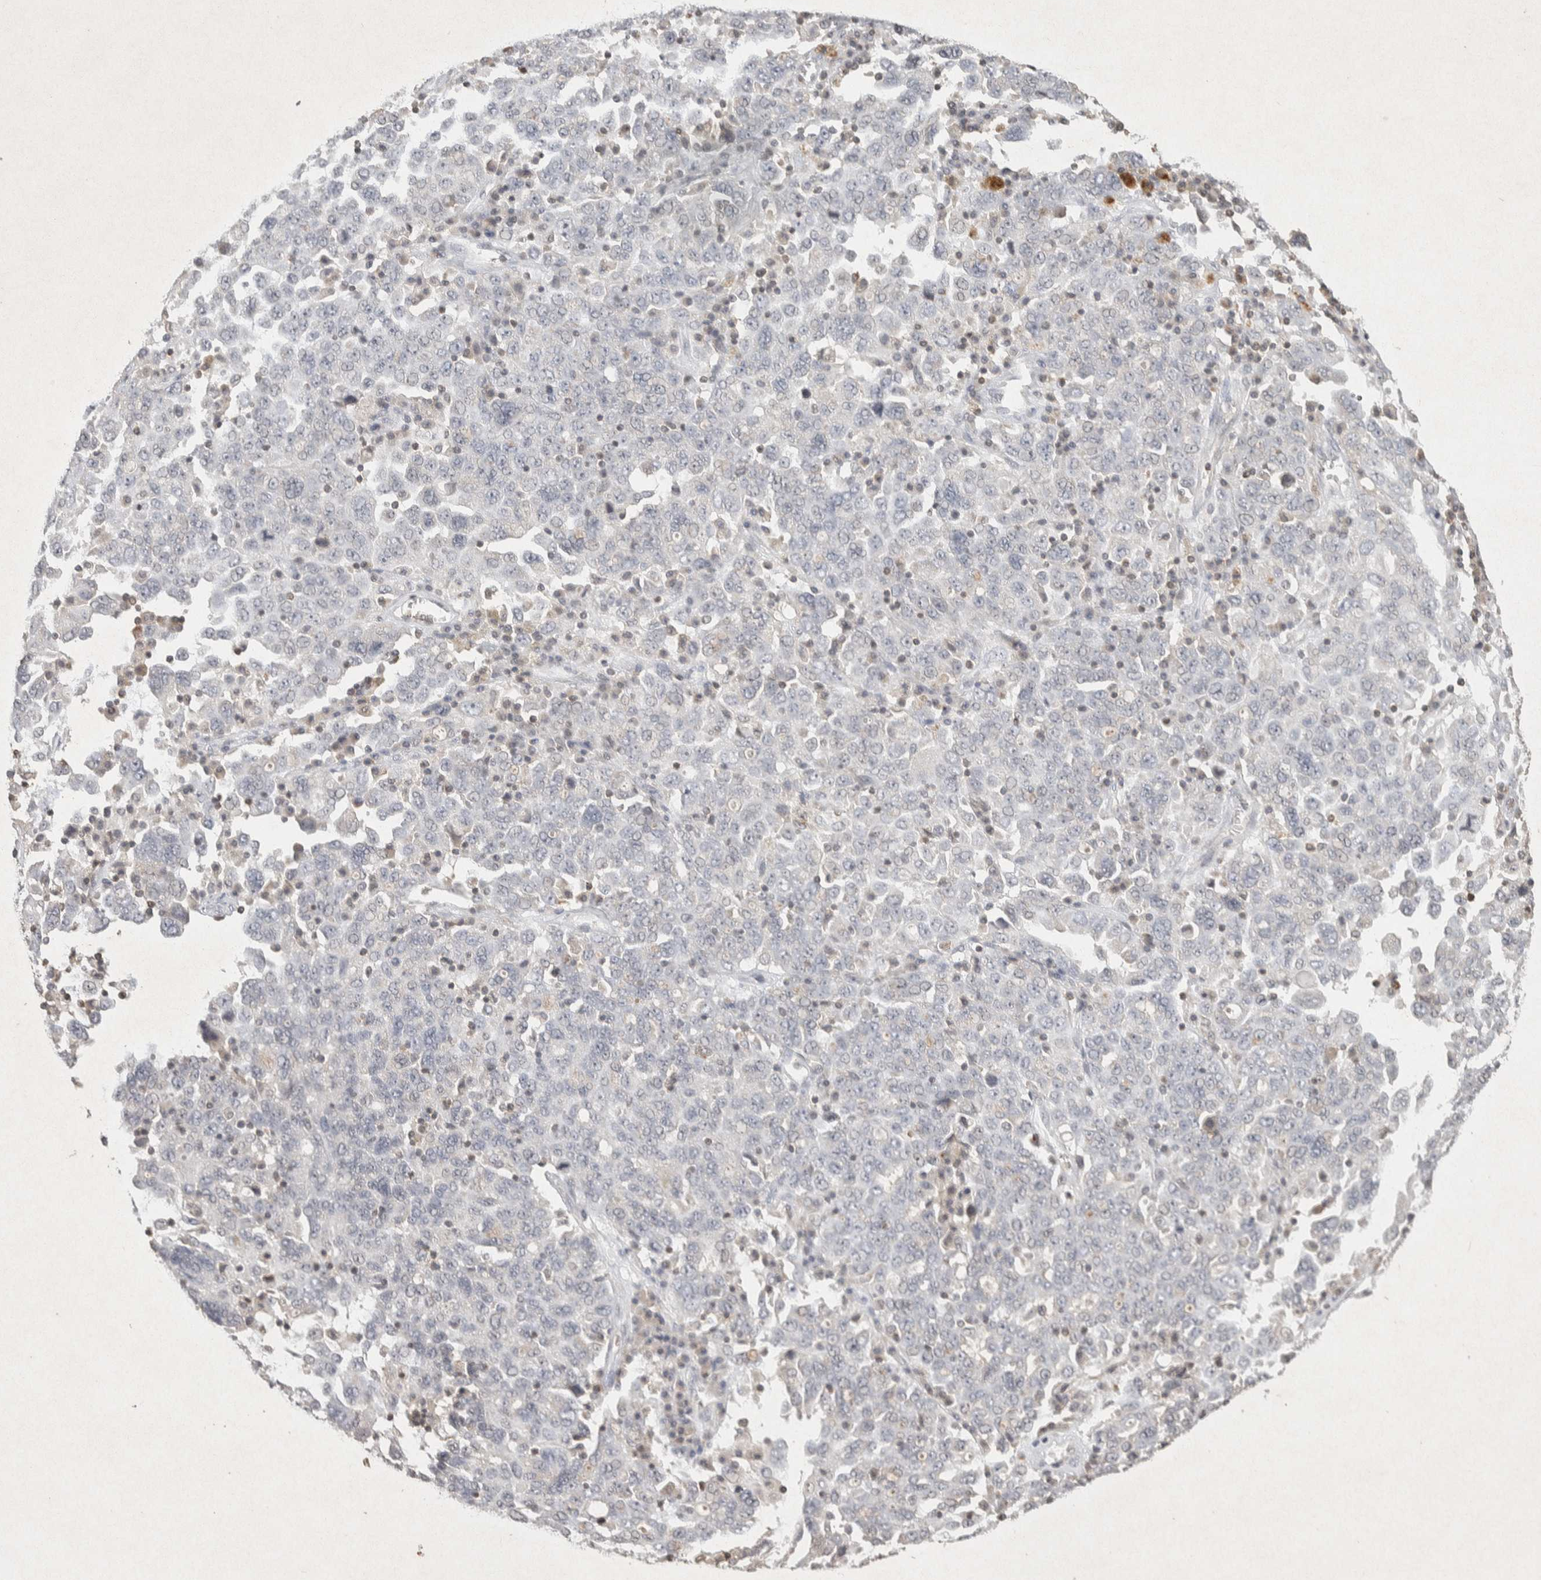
{"staining": {"intensity": "negative", "quantity": "none", "location": "none"}, "tissue": "ovarian cancer", "cell_type": "Tumor cells", "image_type": "cancer", "snomed": [{"axis": "morphology", "description": "Carcinoma, endometroid"}, {"axis": "topography", "description": "Ovary"}], "caption": "Immunohistochemical staining of human ovarian cancer exhibits no significant positivity in tumor cells.", "gene": "RAC2", "patient": {"sex": "female", "age": 62}}